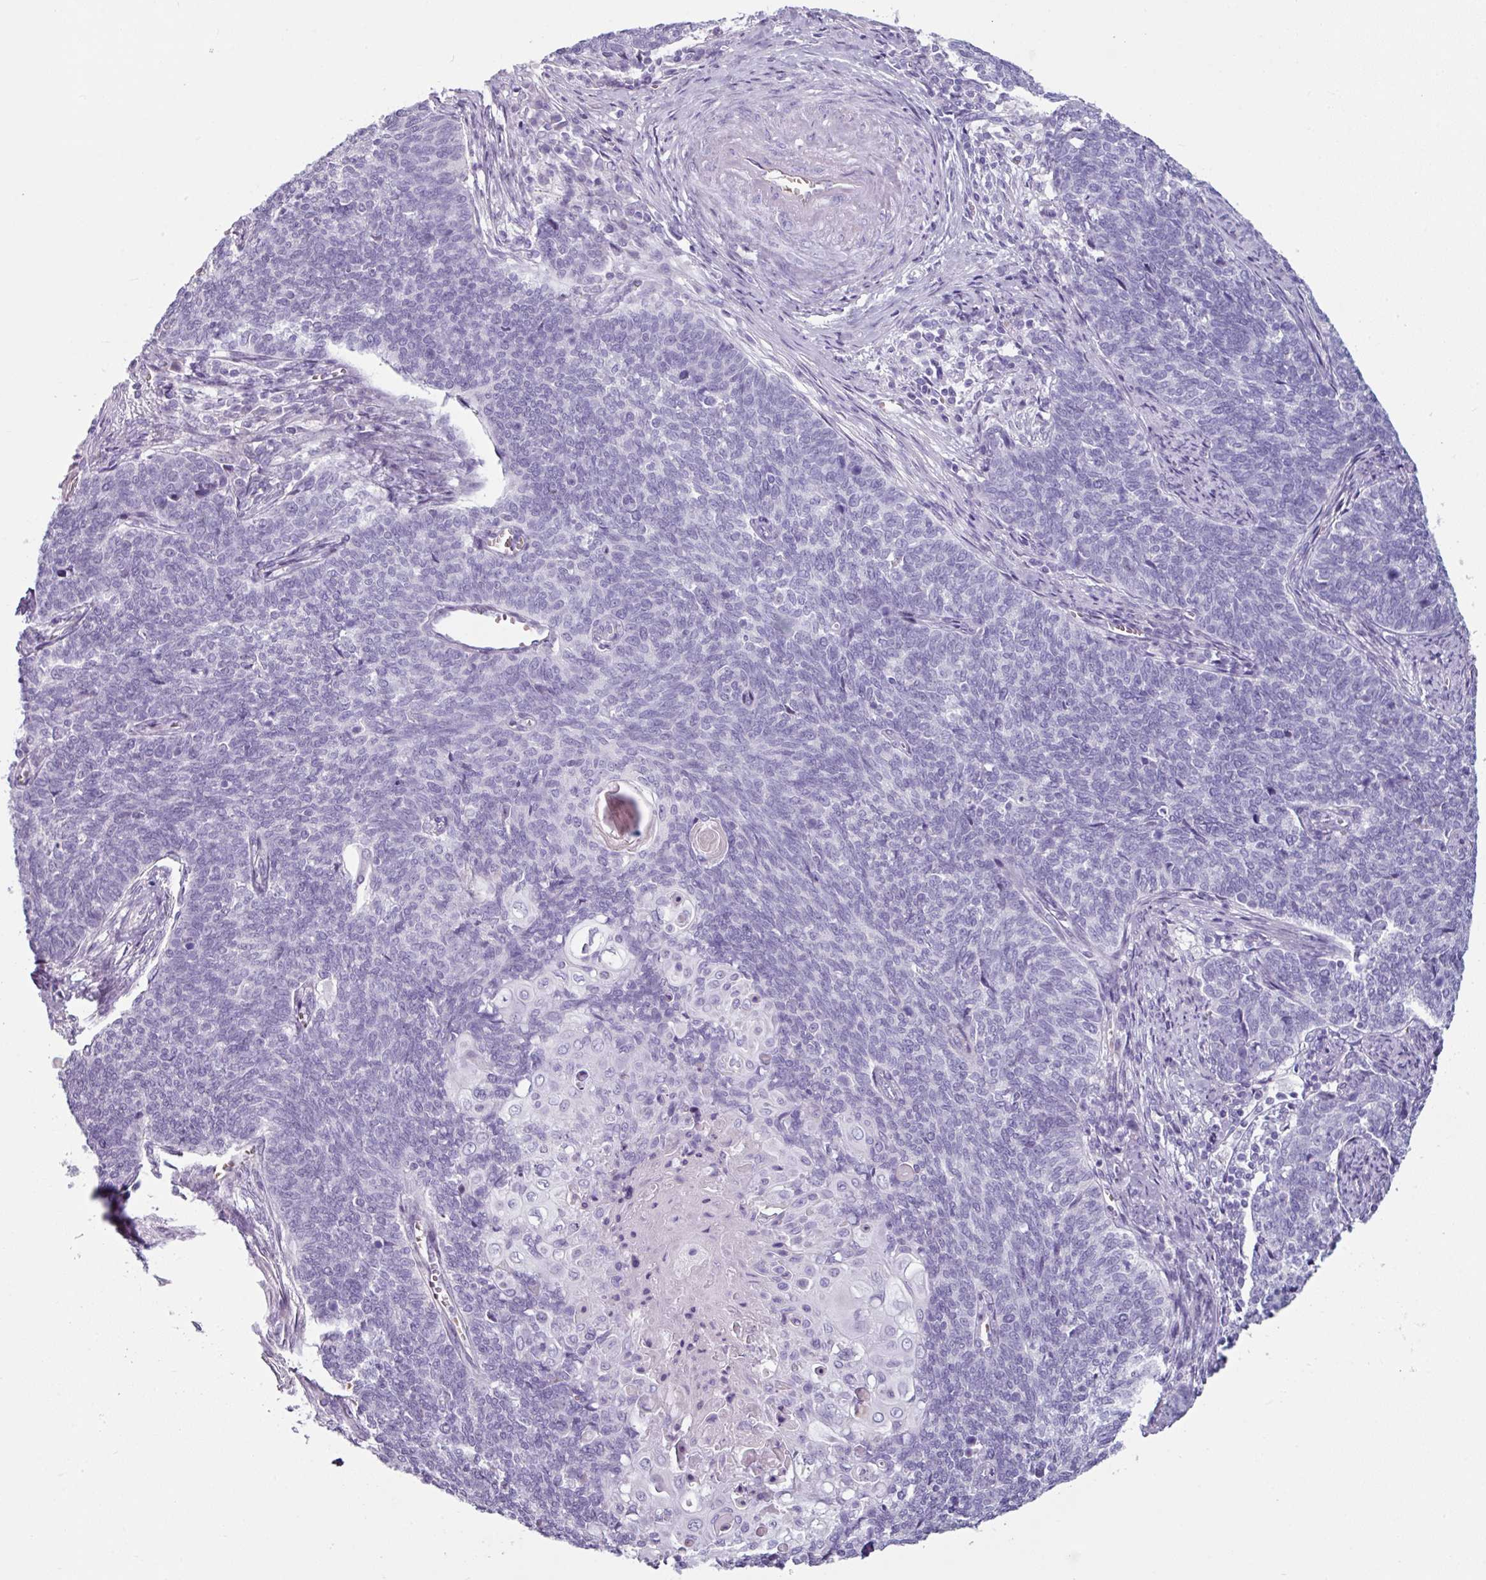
{"staining": {"intensity": "negative", "quantity": "none", "location": "none"}, "tissue": "cervical cancer", "cell_type": "Tumor cells", "image_type": "cancer", "snomed": [{"axis": "morphology", "description": "Squamous cell carcinoma, NOS"}, {"axis": "topography", "description": "Cervix"}], "caption": "An IHC image of cervical cancer is shown. There is no staining in tumor cells of cervical cancer.", "gene": "CLCA1", "patient": {"sex": "female", "age": 39}}